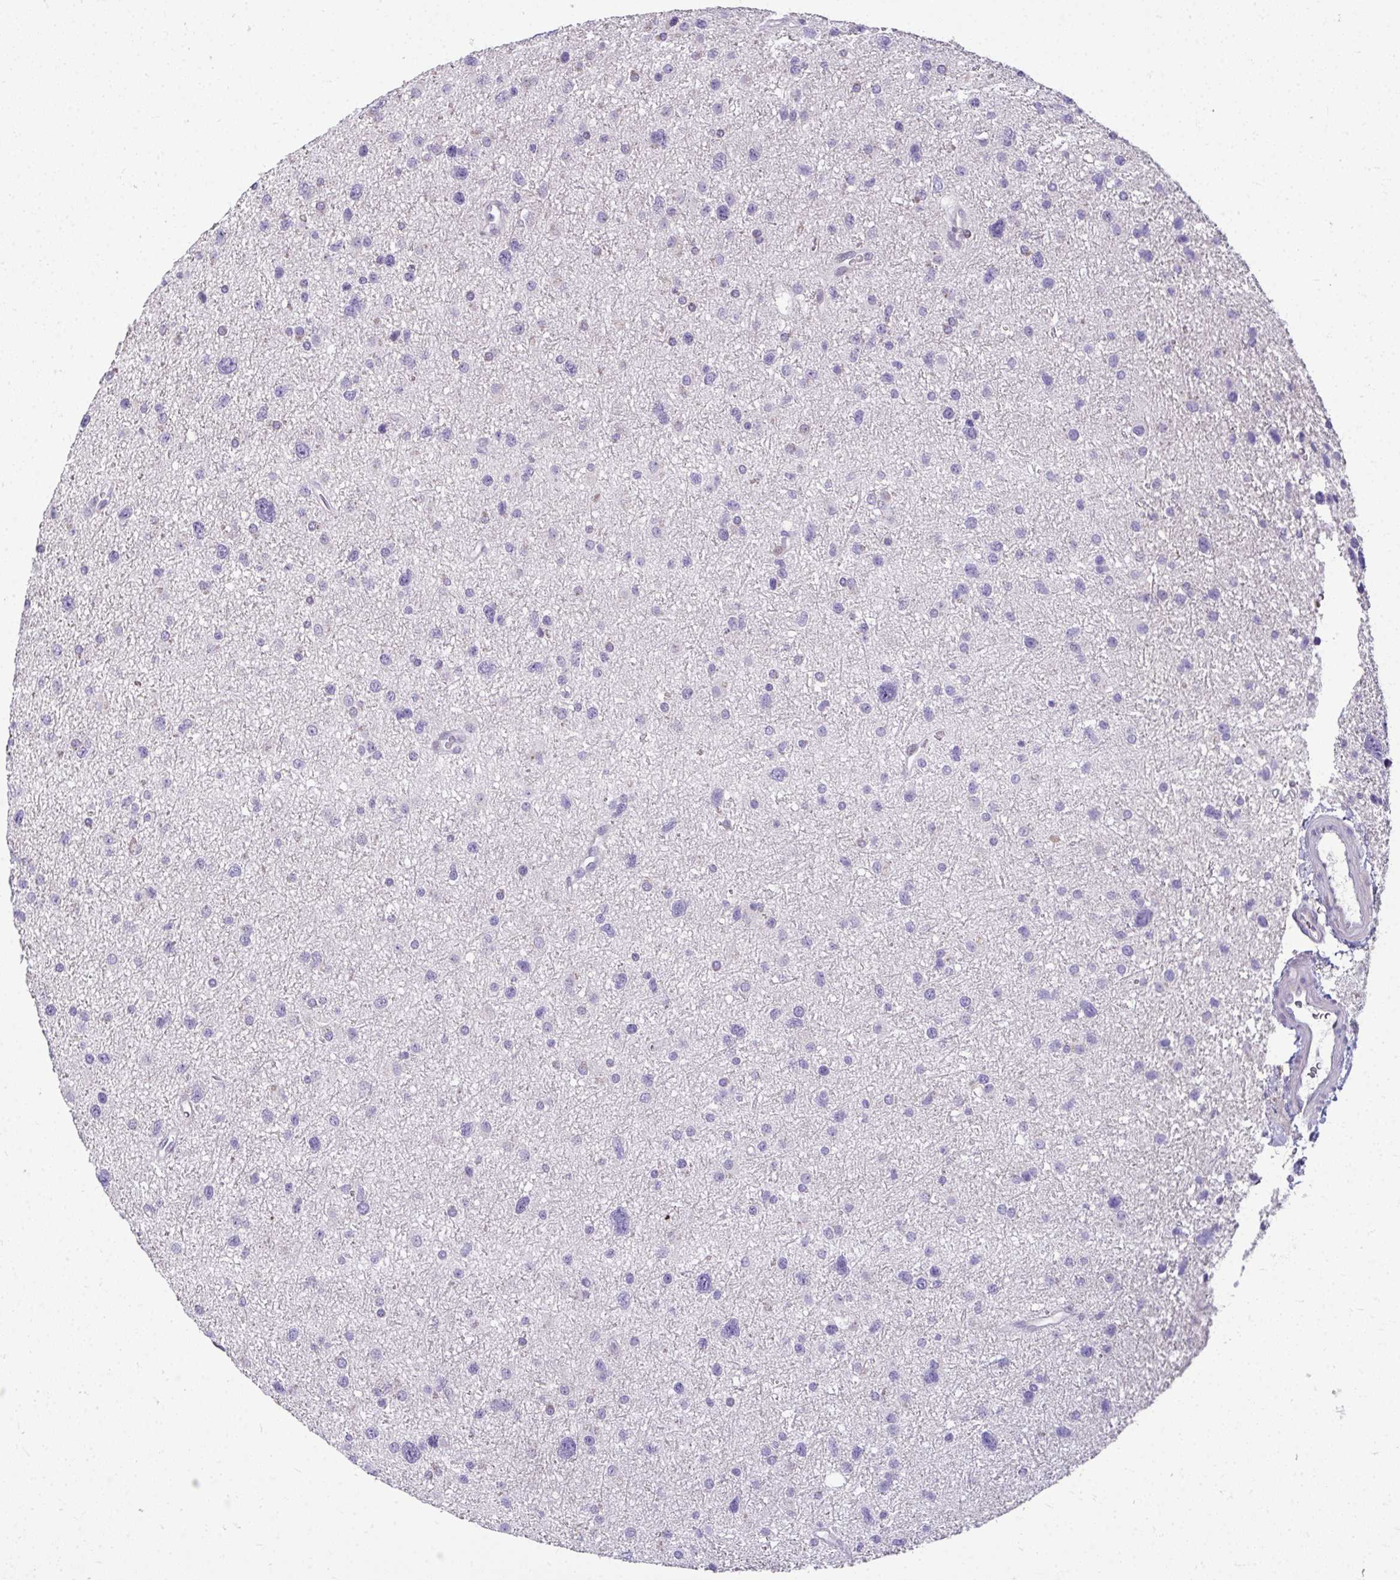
{"staining": {"intensity": "negative", "quantity": "none", "location": "none"}, "tissue": "glioma", "cell_type": "Tumor cells", "image_type": "cancer", "snomed": [{"axis": "morphology", "description": "Glioma, malignant, Low grade"}, {"axis": "topography", "description": "Brain"}], "caption": "Tumor cells are negative for brown protein staining in glioma.", "gene": "ODF1", "patient": {"sex": "female", "age": 55}}